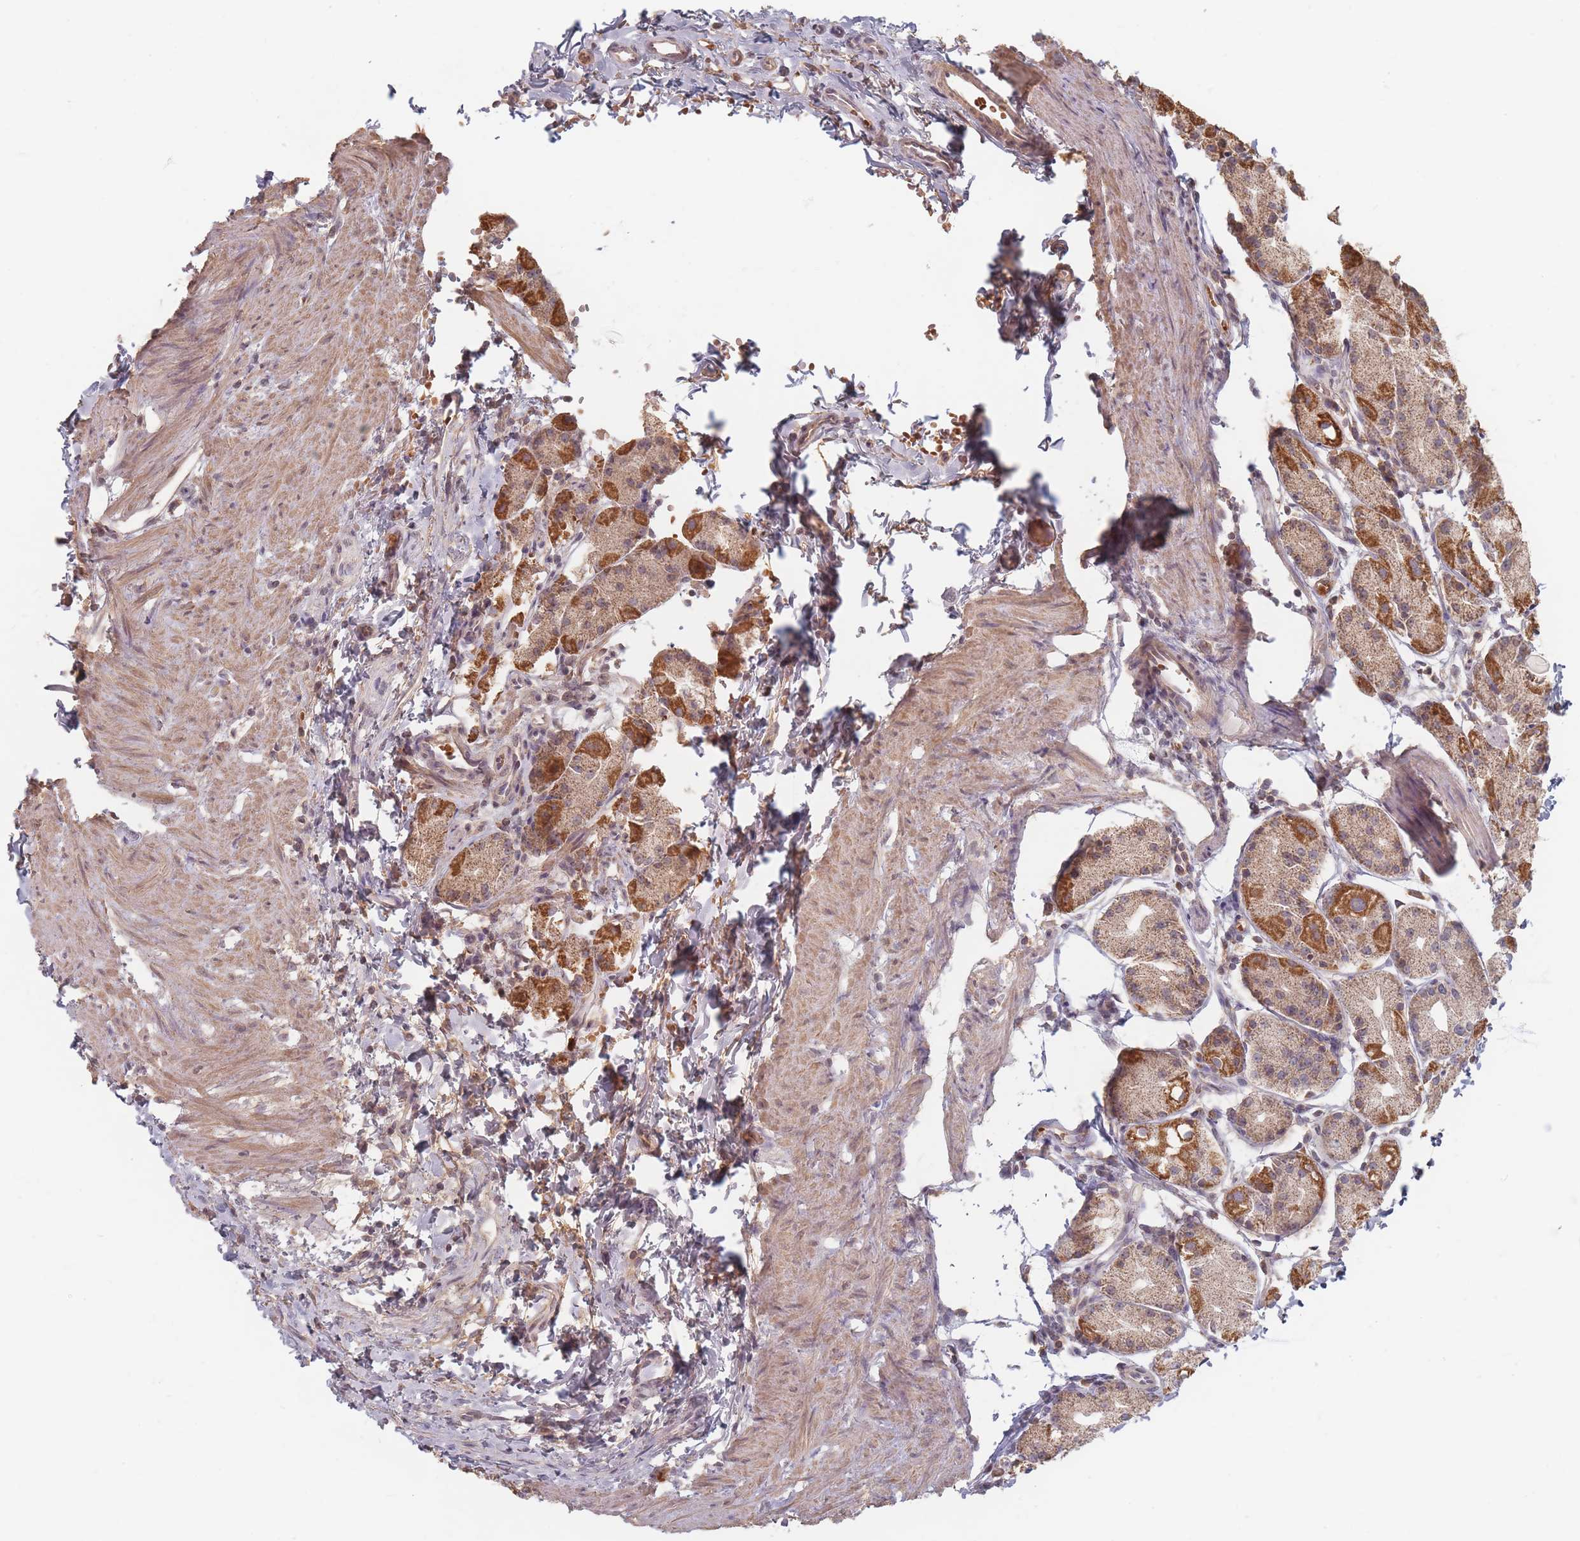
{"staining": {"intensity": "strong", "quantity": "25%-75%", "location": "cytoplasmic/membranous"}, "tissue": "stomach", "cell_type": "Glandular cells", "image_type": "normal", "snomed": [{"axis": "morphology", "description": "Normal tissue, NOS"}, {"axis": "topography", "description": "Stomach, upper"}], "caption": "Immunohistochemical staining of normal stomach demonstrates 25%-75% levels of strong cytoplasmic/membranous protein expression in about 25%-75% of glandular cells.", "gene": "OR2M4", "patient": {"sex": "male", "age": 47}}